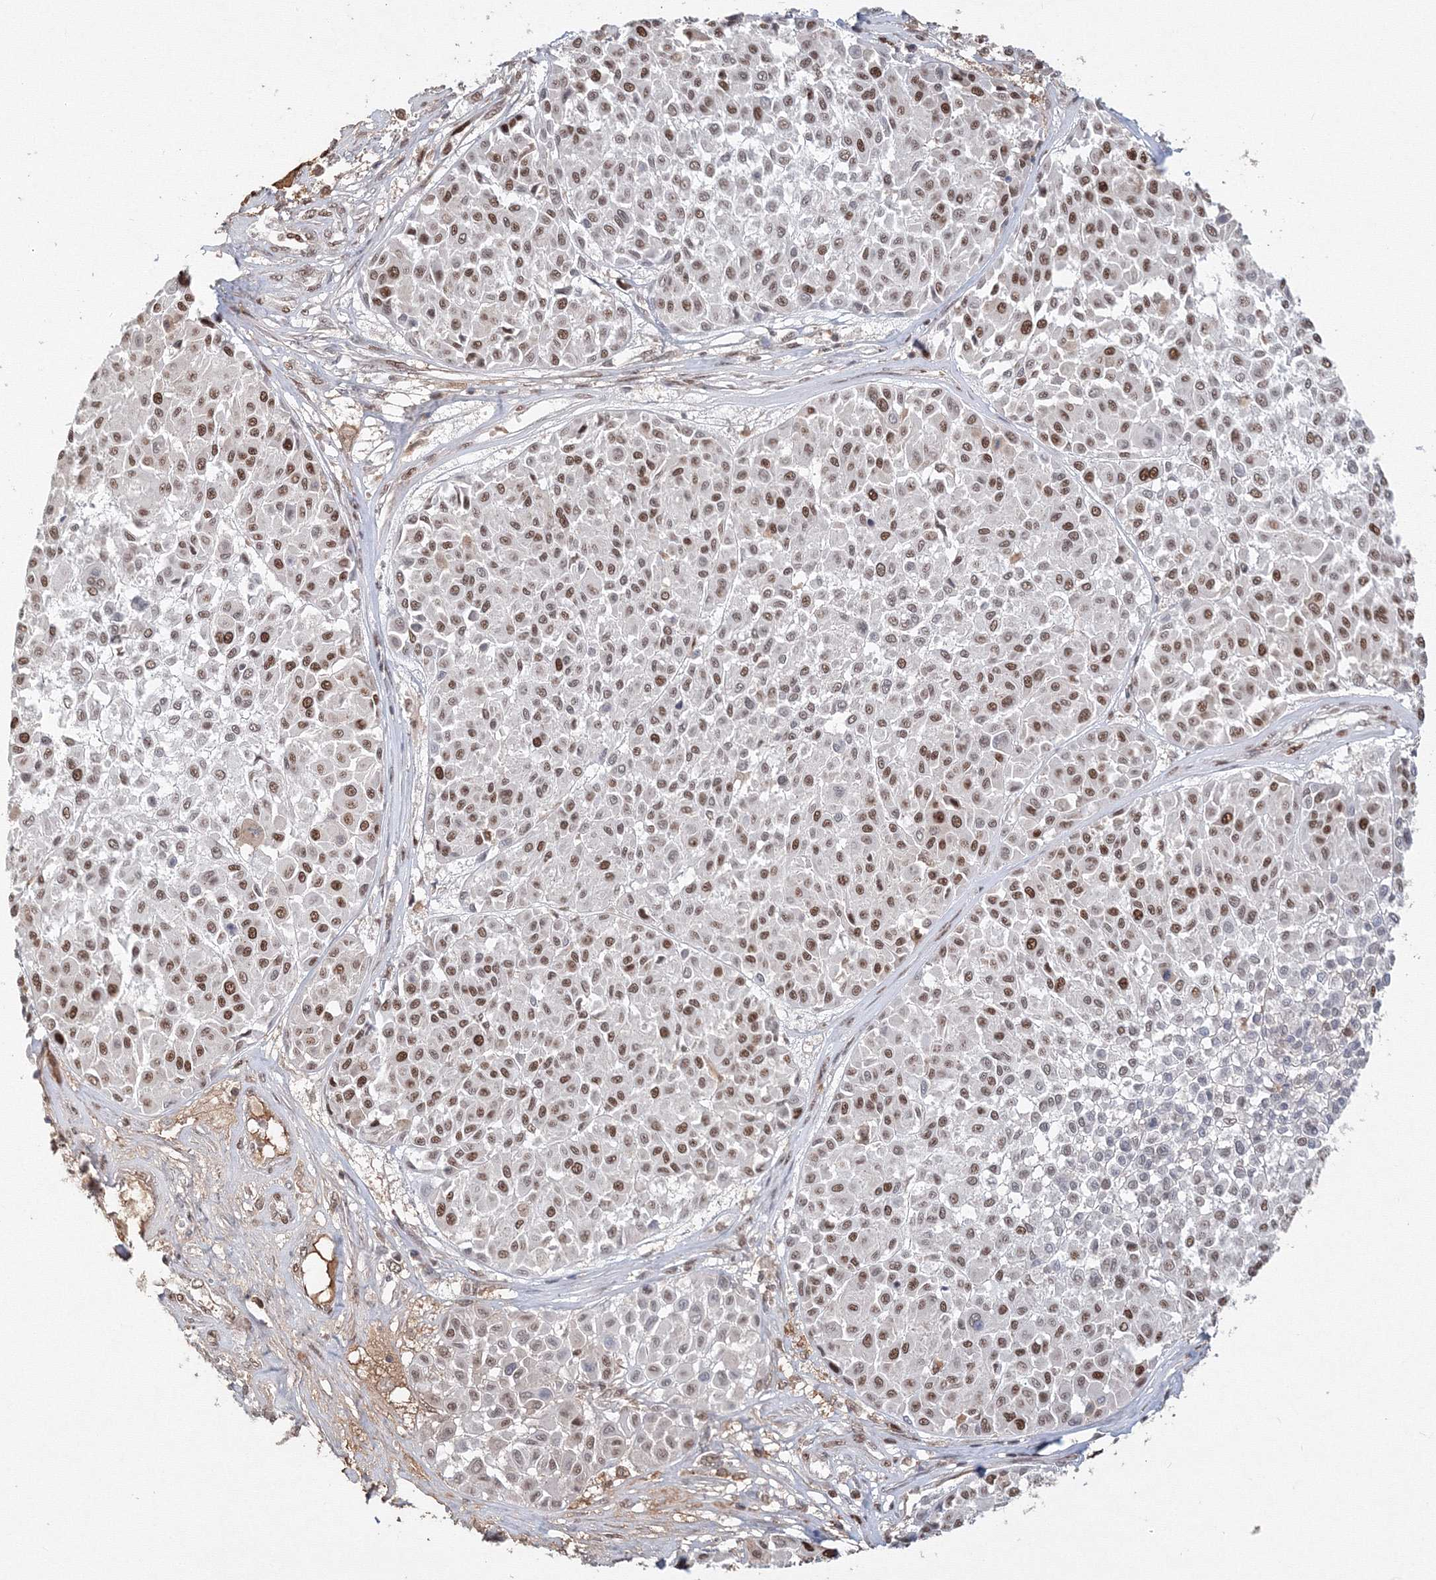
{"staining": {"intensity": "moderate", "quantity": "25%-75%", "location": "nuclear"}, "tissue": "melanoma", "cell_type": "Tumor cells", "image_type": "cancer", "snomed": [{"axis": "morphology", "description": "Malignant melanoma, Metastatic site"}, {"axis": "topography", "description": "Soft tissue"}], "caption": "Protein analysis of malignant melanoma (metastatic site) tissue reveals moderate nuclear expression in approximately 25%-75% of tumor cells. (IHC, brightfield microscopy, high magnification).", "gene": "IWS1", "patient": {"sex": "male", "age": 41}}